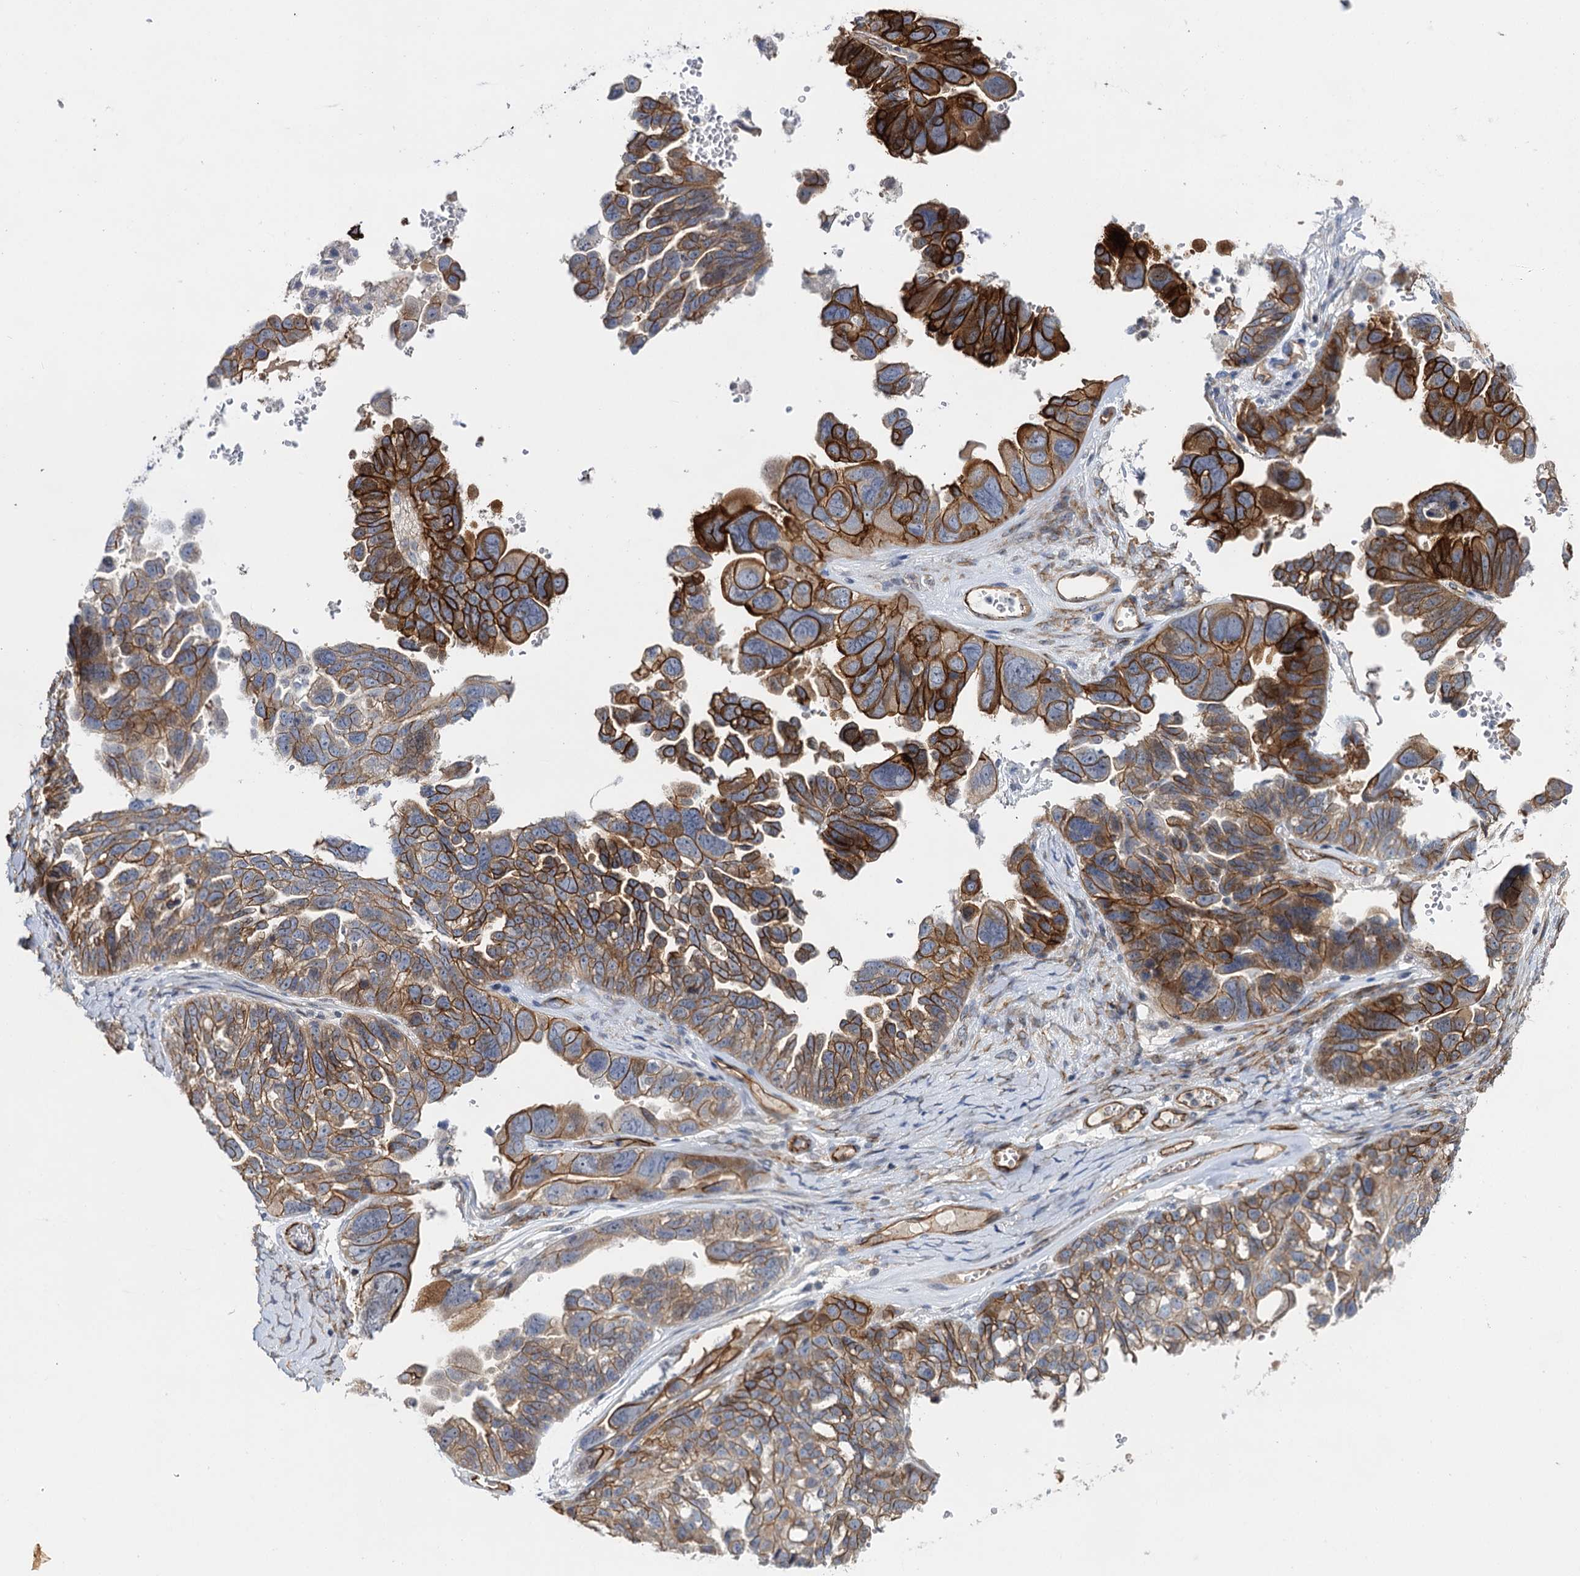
{"staining": {"intensity": "strong", "quantity": ">75%", "location": "cytoplasmic/membranous"}, "tissue": "ovarian cancer", "cell_type": "Tumor cells", "image_type": "cancer", "snomed": [{"axis": "morphology", "description": "Cystadenocarcinoma, serous, NOS"}, {"axis": "topography", "description": "Ovary"}], "caption": "Immunohistochemistry photomicrograph of ovarian cancer stained for a protein (brown), which exhibits high levels of strong cytoplasmic/membranous staining in about >75% of tumor cells.", "gene": "ABLIM1", "patient": {"sex": "female", "age": 79}}